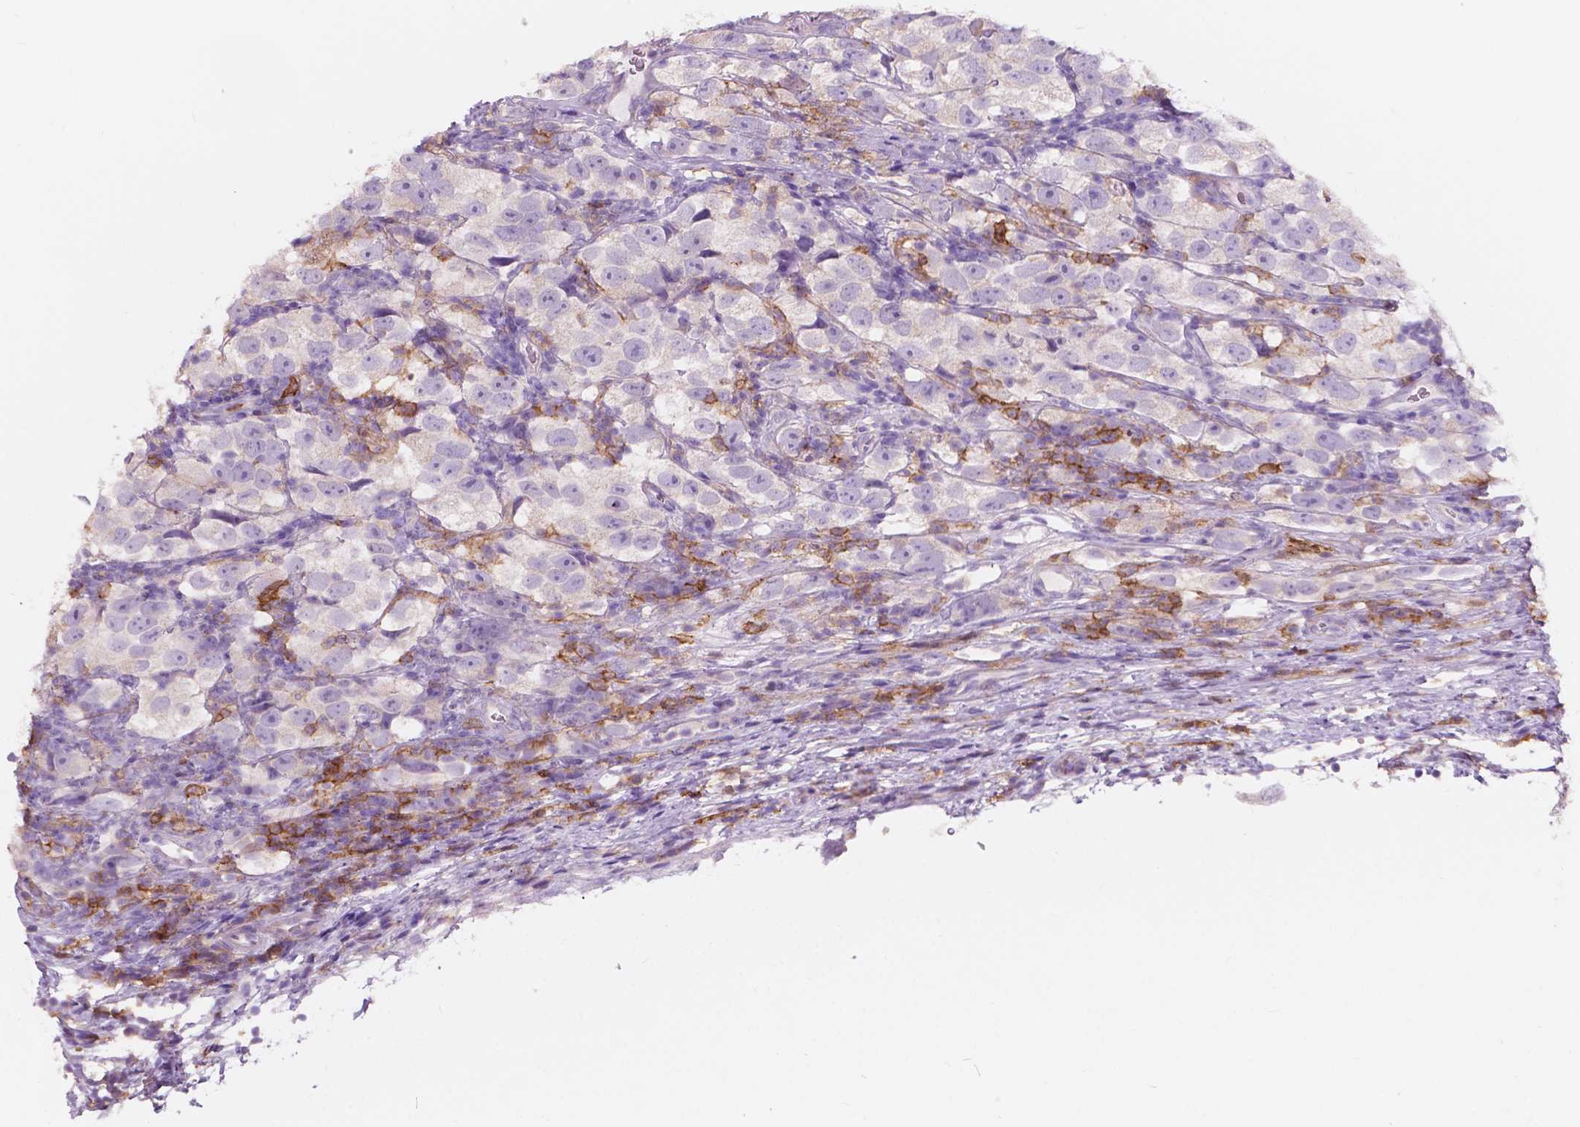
{"staining": {"intensity": "negative", "quantity": "none", "location": "none"}, "tissue": "testis cancer", "cell_type": "Tumor cells", "image_type": "cancer", "snomed": [{"axis": "morphology", "description": "Seminoma, NOS"}, {"axis": "topography", "description": "Testis"}], "caption": "Tumor cells show no significant protein staining in testis cancer.", "gene": "SEMA4A", "patient": {"sex": "male", "age": 26}}